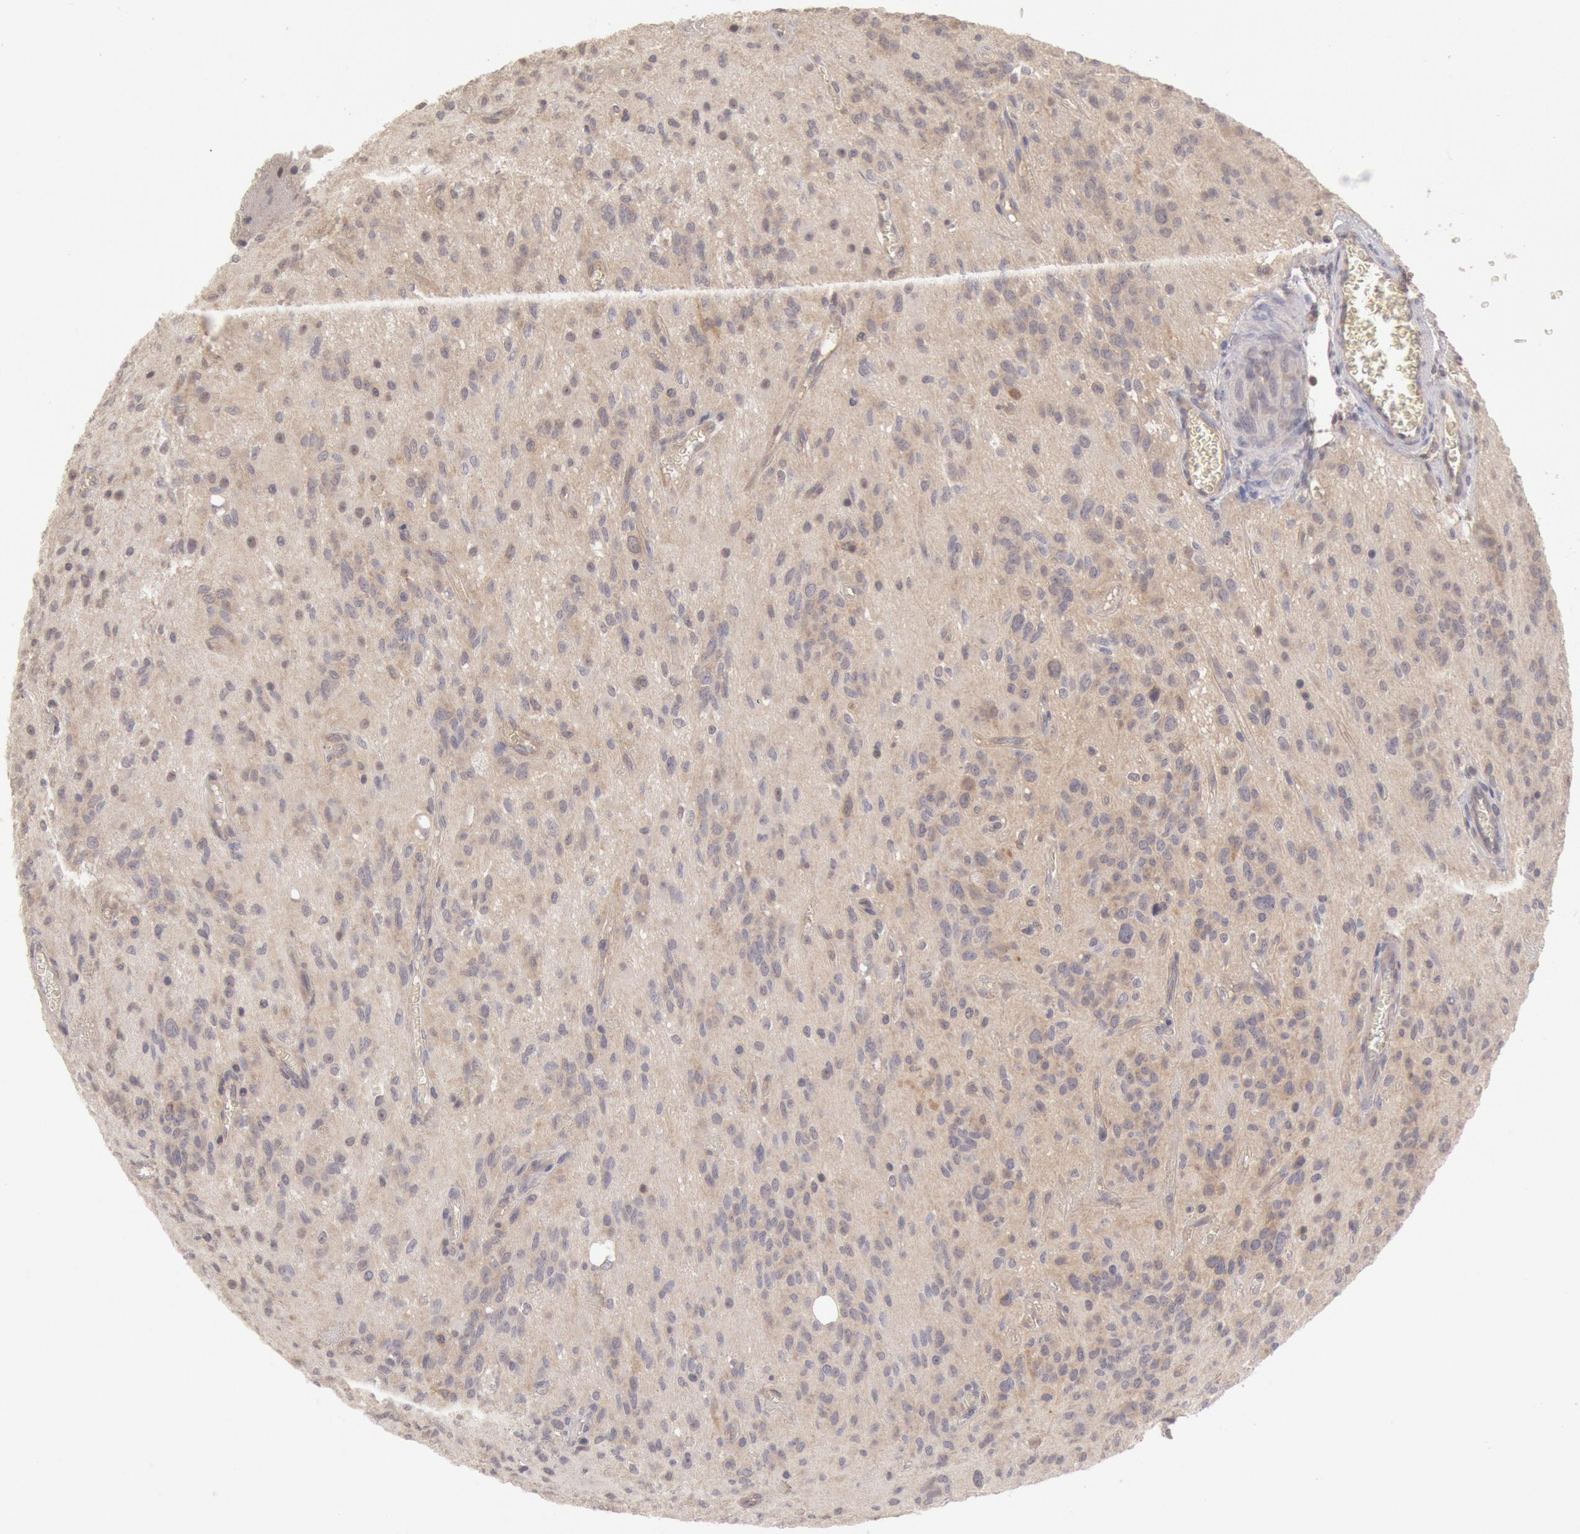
{"staining": {"intensity": "negative", "quantity": "none", "location": "none"}, "tissue": "glioma", "cell_type": "Tumor cells", "image_type": "cancer", "snomed": [{"axis": "morphology", "description": "Glioma, malignant, Low grade"}, {"axis": "topography", "description": "Brain"}], "caption": "DAB (3,3'-diaminobenzidine) immunohistochemical staining of glioma demonstrates no significant positivity in tumor cells. (Stains: DAB (3,3'-diaminobenzidine) IHC with hematoxylin counter stain, Microscopy: brightfield microscopy at high magnification).", "gene": "ZFP36L1", "patient": {"sex": "female", "age": 15}}